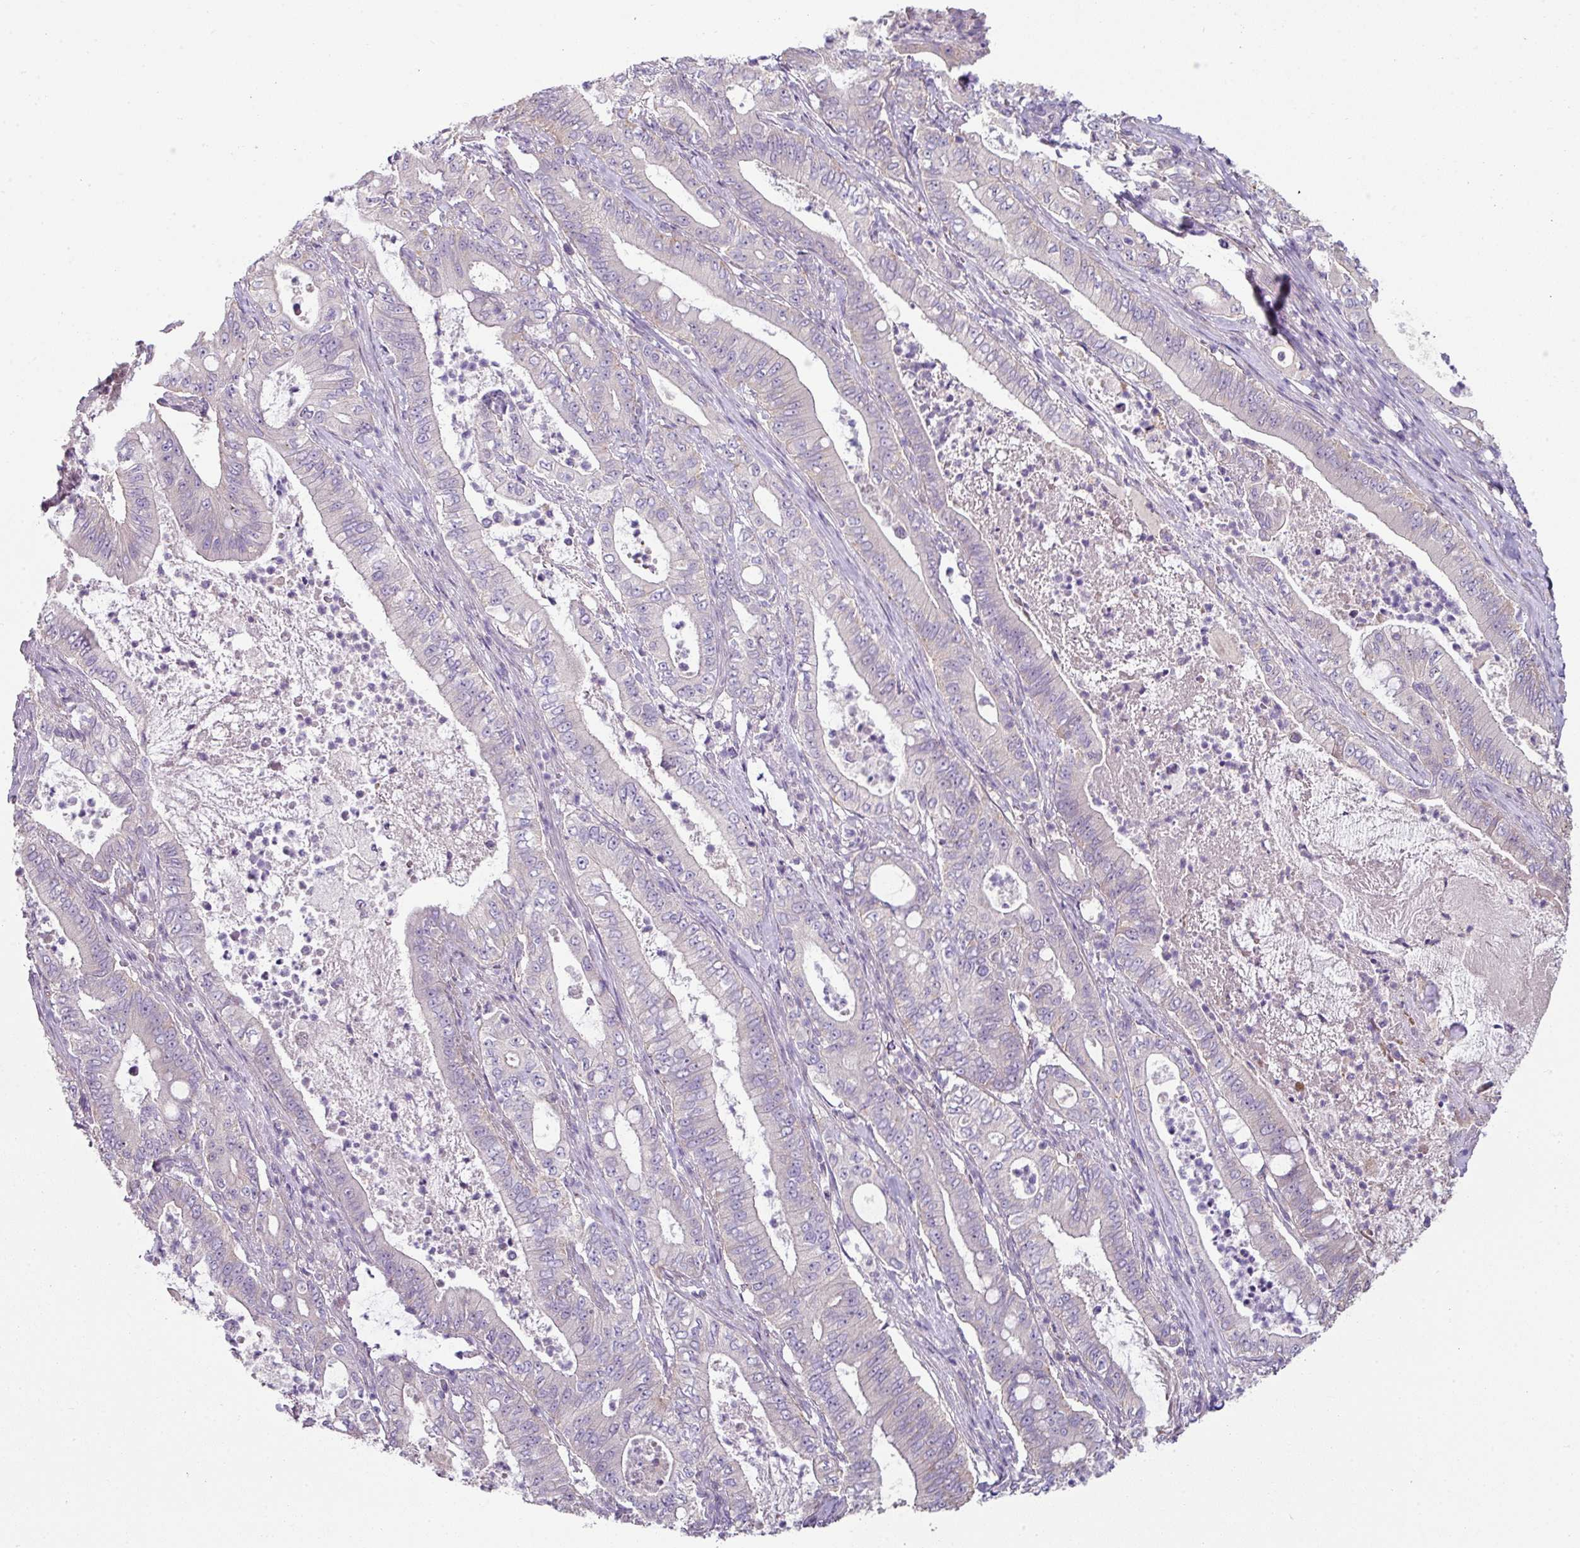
{"staining": {"intensity": "negative", "quantity": "none", "location": "none"}, "tissue": "pancreatic cancer", "cell_type": "Tumor cells", "image_type": "cancer", "snomed": [{"axis": "morphology", "description": "Adenocarcinoma, NOS"}, {"axis": "topography", "description": "Pancreas"}], "caption": "Tumor cells show no significant staining in pancreatic adenocarcinoma. Brightfield microscopy of immunohistochemistry (IHC) stained with DAB (3,3'-diaminobenzidine) (brown) and hematoxylin (blue), captured at high magnification.", "gene": "LRRC9", "patient": {"sex": "male", "age": 71}}